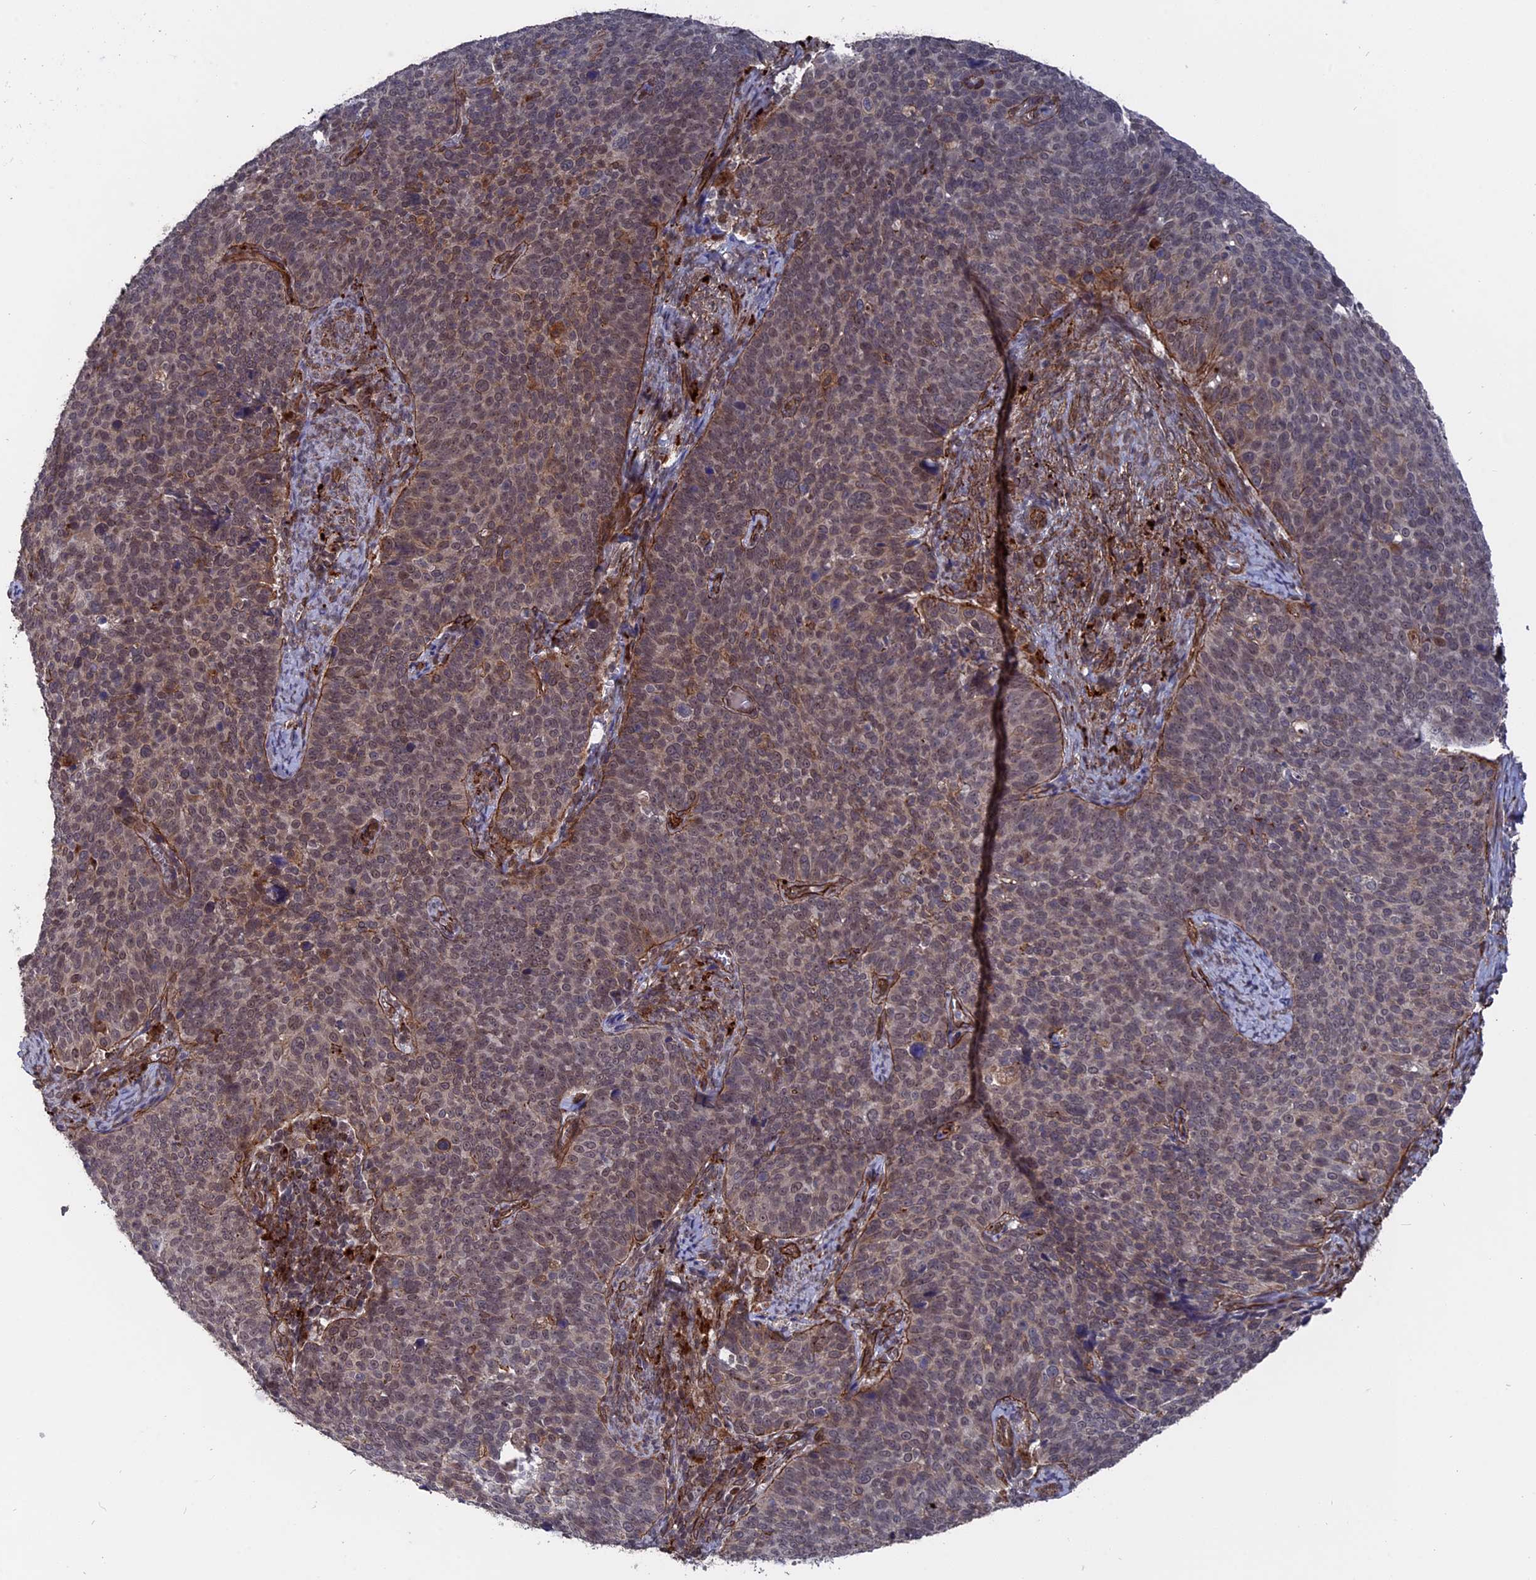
{"staining": {"intensity": "moderate", "quantity": "25%-75%", "location": "cytoplasmic/membranous,nuclear"}, "tissue": "cervical cancer", "cell_type": "Tumor cells", "image_type": "cancer", "snomed": [{"axis": "morphology", "description": "Normal tissue, NOS"}, {"axis": "morphology", "description": "Squamous cell carcinoma, NOS"}, {"axis": "topography", "description": "Cervix"}], "caption": "Brown immunohistochemical staining in human cervical cancer shows moderate cytoplasmic/membranous and nuclear staining in about 25%-75% of tumor cells.", "gene": "NOSIP", "patient": {"sex": "female", "age": 39}}